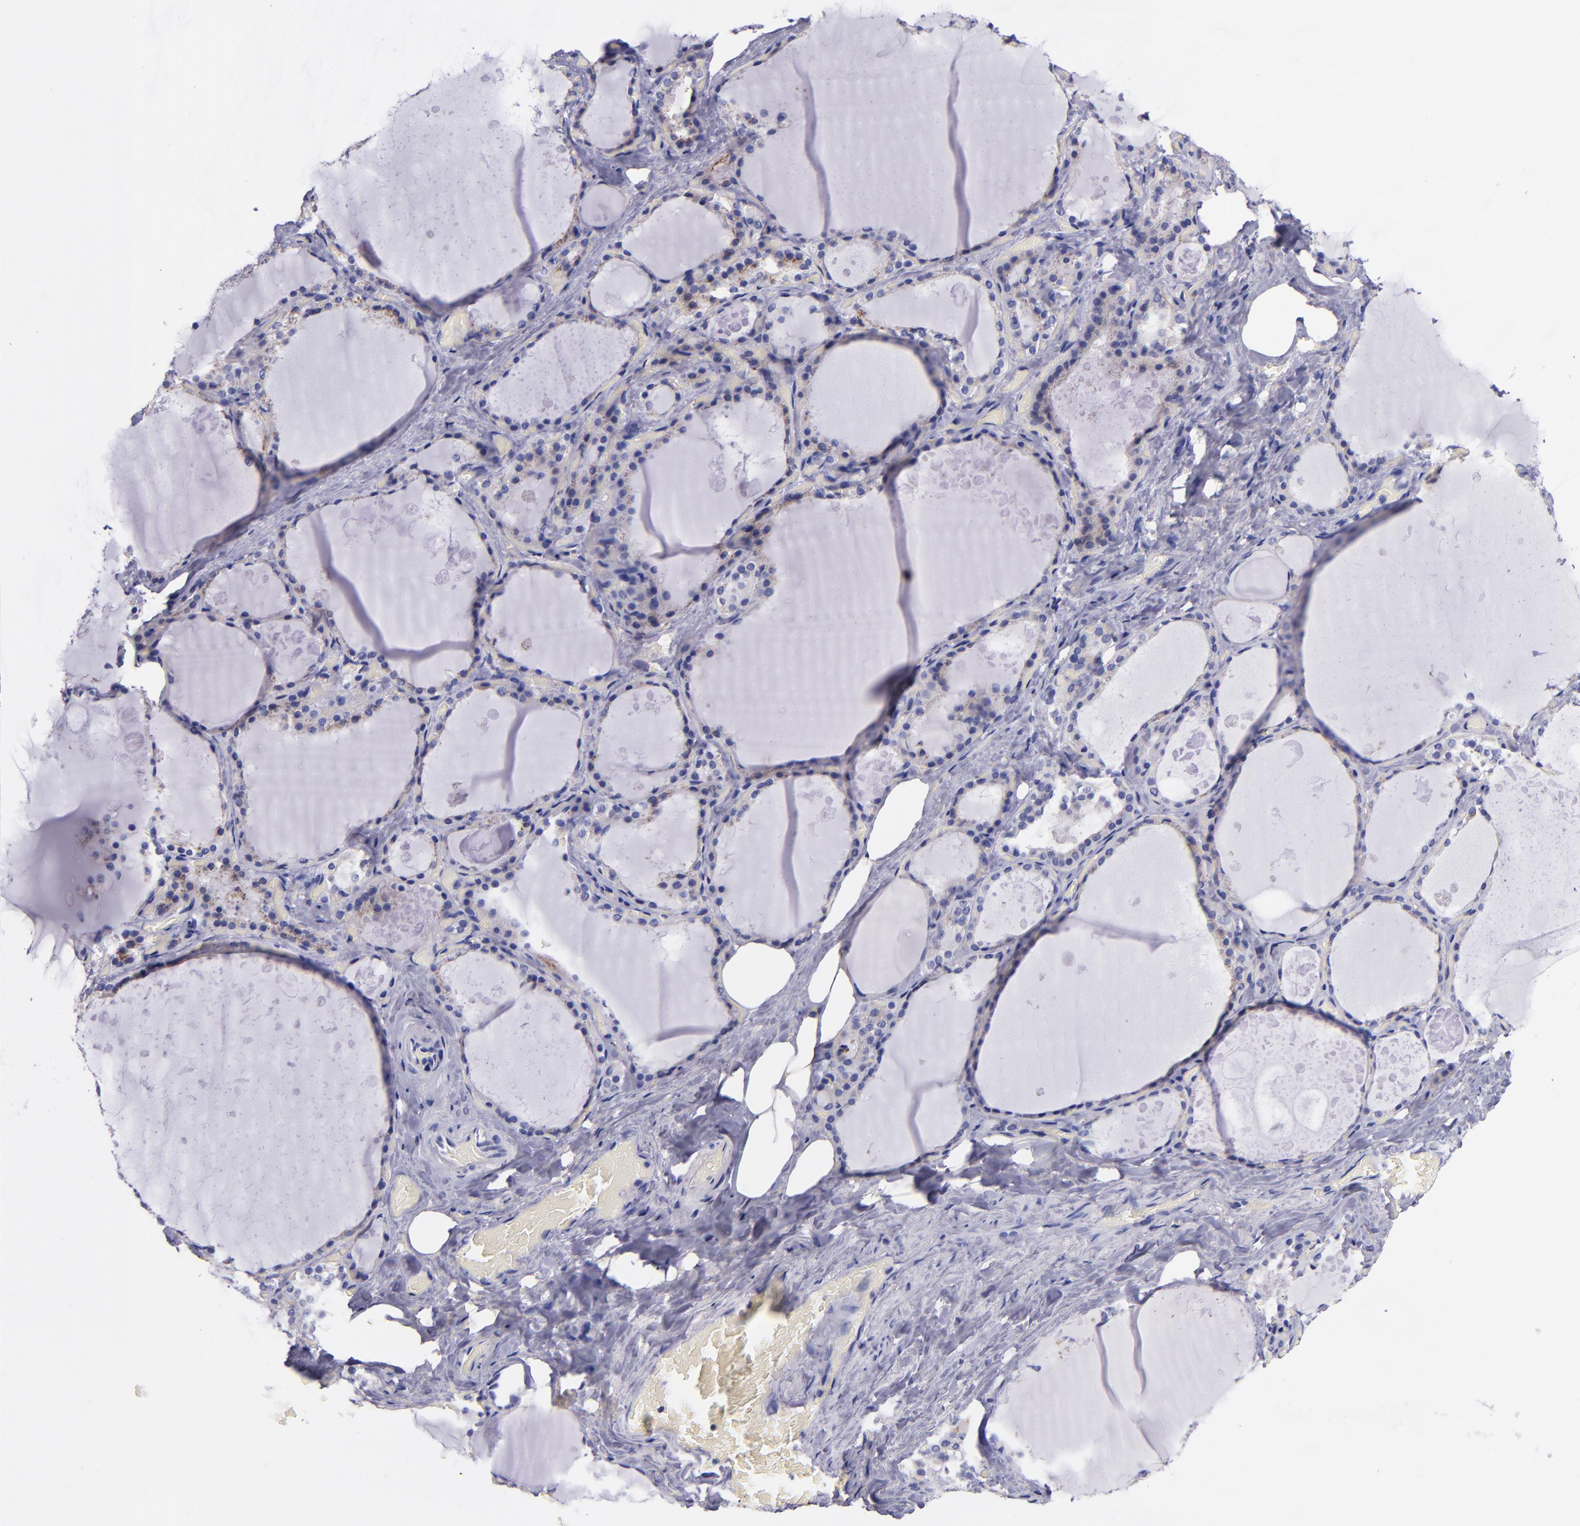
{"staining": {"intensity": "negative", "quantity": "none", "location": "none"}, "tissue": "thyroid gland", "cell_type": "Glandular cells", "image_type": "normal", "snomed": [{"axis": "morphology", "description": "Normal tissue, NOS"}, {"axis": "topography", "description": "Thyroid gland"}], "caption": "Immunohistochemistry photomicrograph of benign human thyroid gland stained for a protein (brown), which reveals no staining in glandular cells. (Brightfield microscopy of DAB (3,3'-diaminobenzidine) IHC at high magnification).", "gene": "IVL", "patient": {"sex": "male", "age": 61}}